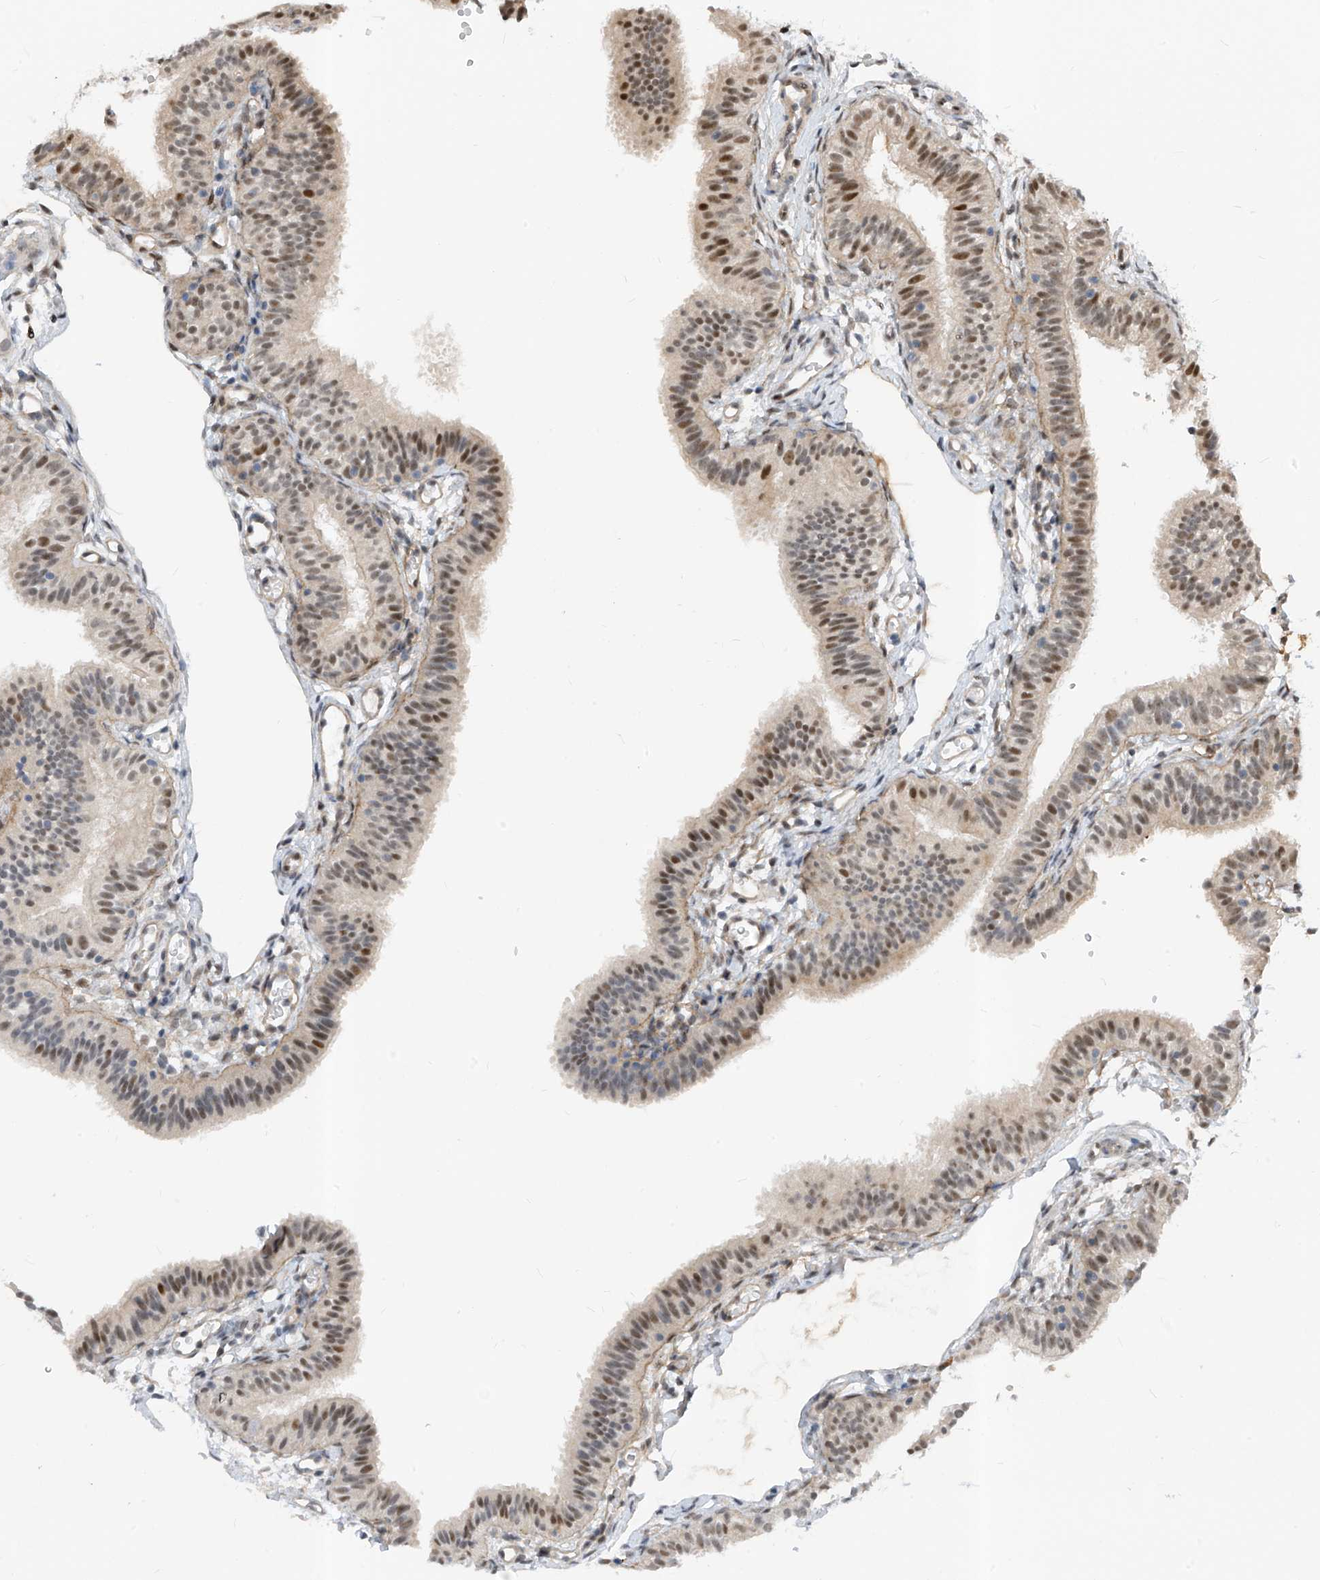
{"staining": {"intensity": "moderate", "quantity": ">75%", "location": "nuclear"}, "tissue": "fallopian tube", "cell_type": "Glandular cells", "image_type": "normal", "snomed": [{"axis": "morphology", "description": "Normal tissue, NOS"}, {"axis": "topography", "description": "Fallopian tube"}], "caption": "DAB immunohistochemical staining of unremarkable fallopian tube exhibits moderate nuclear protein expression in approximately >75% of glandular cells.", "gene": "RBP7", "patient": {"sex": "female", "age": 35}}